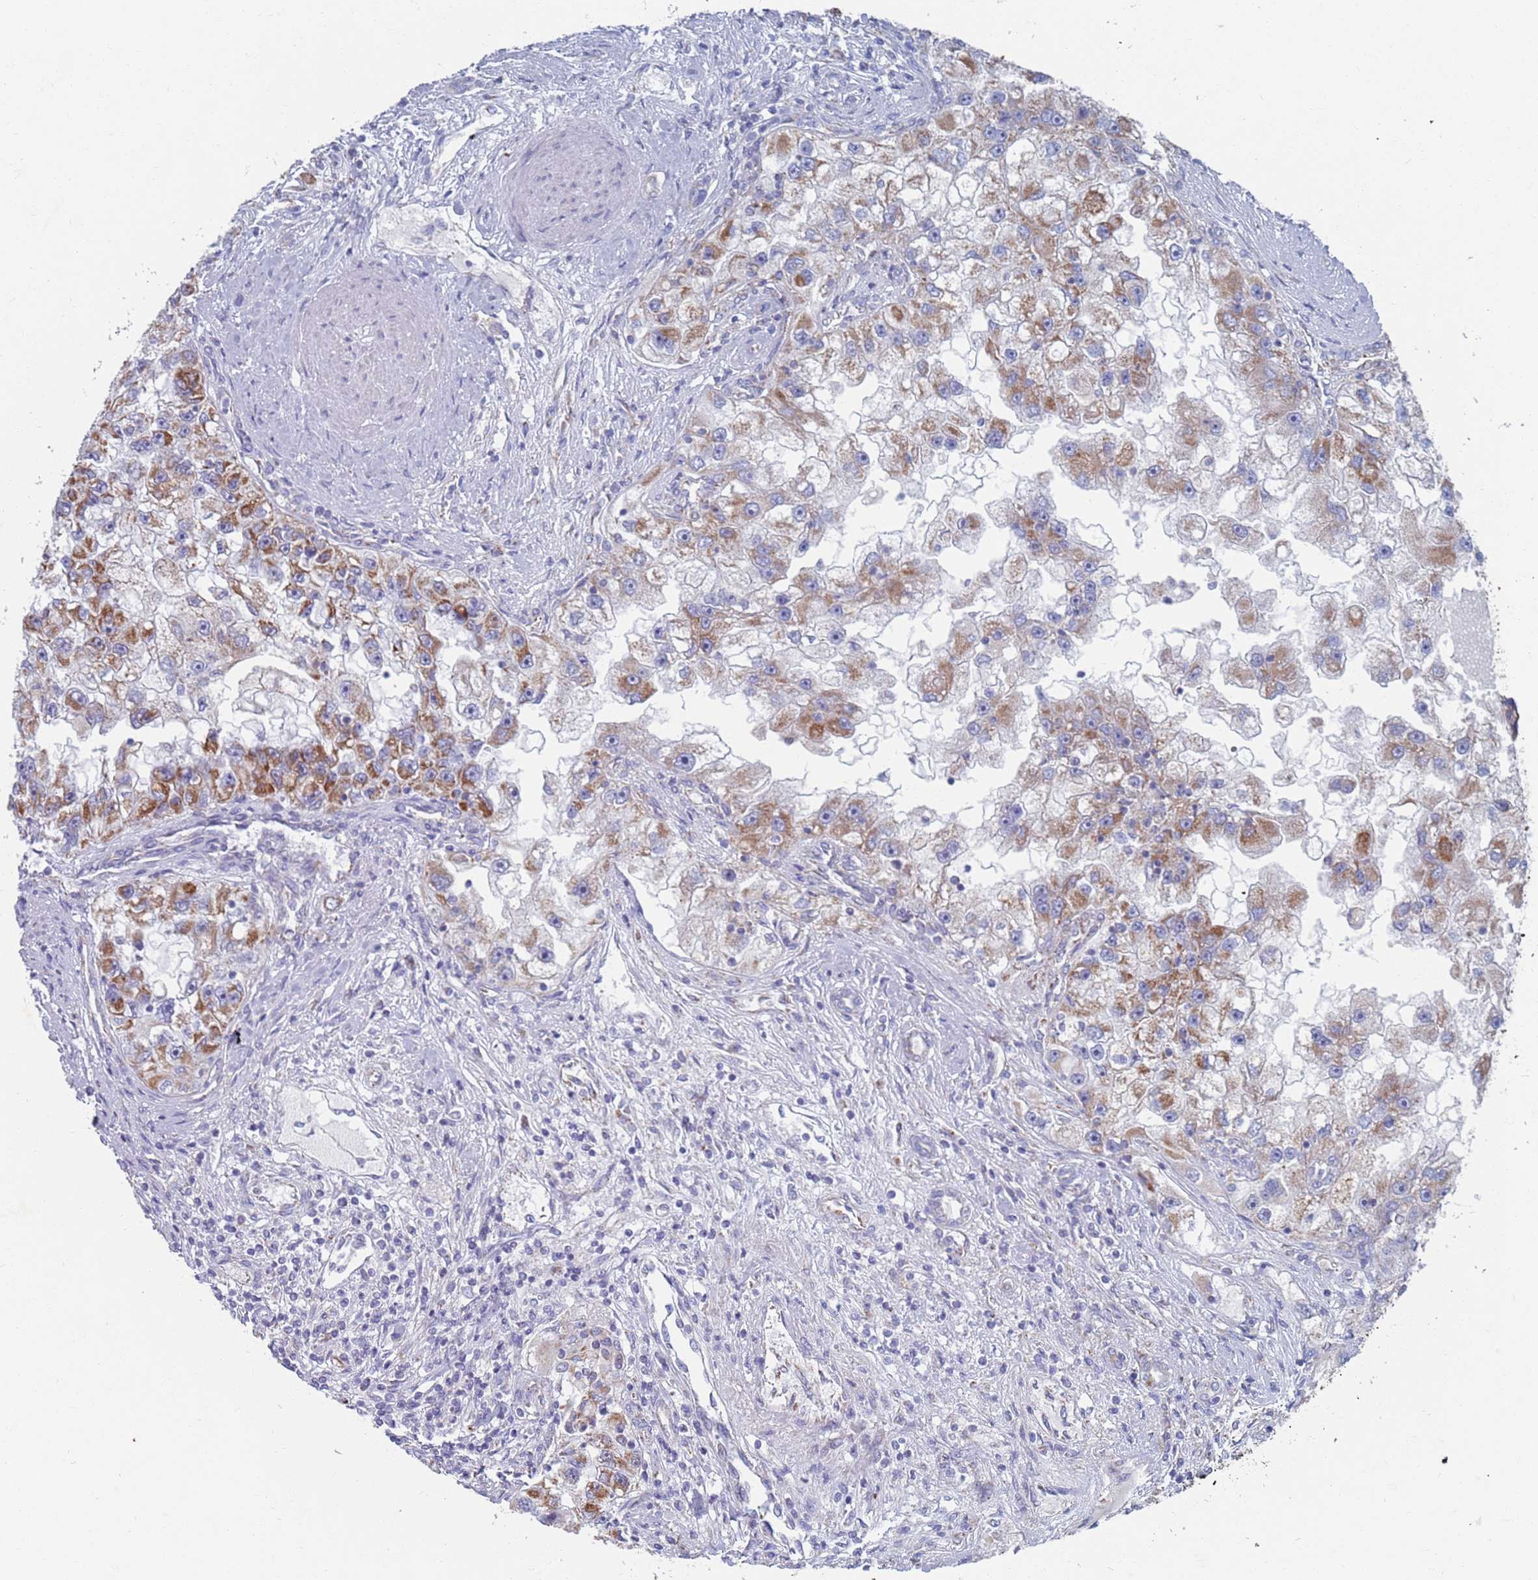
{"staining": {"intensity": "moderate", "quantity": ">75%", "location": "cytoplasmic/membranous"}, "tissue": "renal cancer", "cell_type": "Tumor cells", "image_type": "cancer", "snomed": [{"axis": "morphology", "description": "Adenocarcinoma, NOS"}, {"axis": "topography", "description": "Kidney"}], "caption": "The photomicrograph demonstrates immunohistochemical staining of renal cancer. There is moderate cytoplasmic/membranous expression is present in about >75% of tumor cells.", "gene": "MRPL22", "patient": {"sex": "male", "age": 63}}